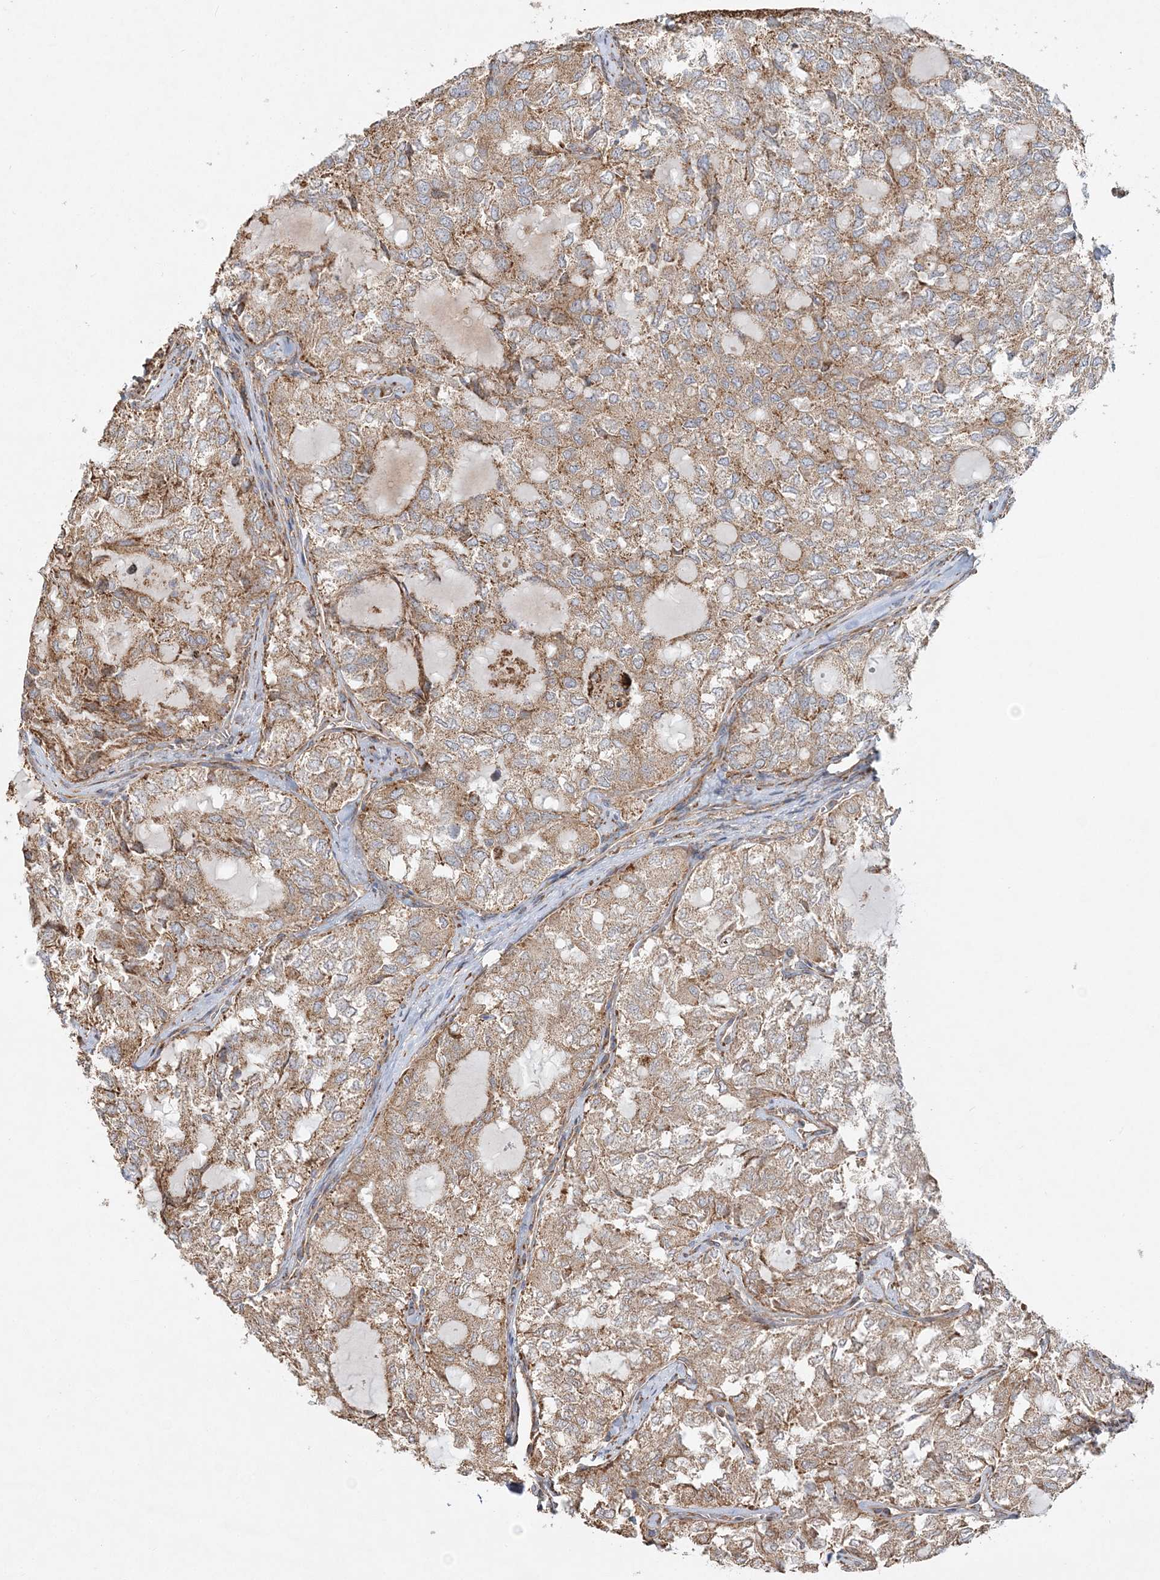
{"staining": {"intensity": "weak", "quantity": ">75%", "location": "cytoplasmic/membranous"}, "tissue": "thyroid cancer", "cell_type": "Tumor cells", "image_type": "cancer", "snomed": [{"axis": "morphology", "description": "Follicular adenoma carcinoma, NOS"}, {"axis": "topography", "description": "Thyroid gland"}], "caption": "This is a photomicrograph of immunohistochemistry (IHC) staining of thyroid follicular adenoma carcinoma, which shows weak positivity in the cytoplasmic/membranous of tumor cells.", "gene": "ZFYVE16", "patient": {"sex": "male", "age": 75}}